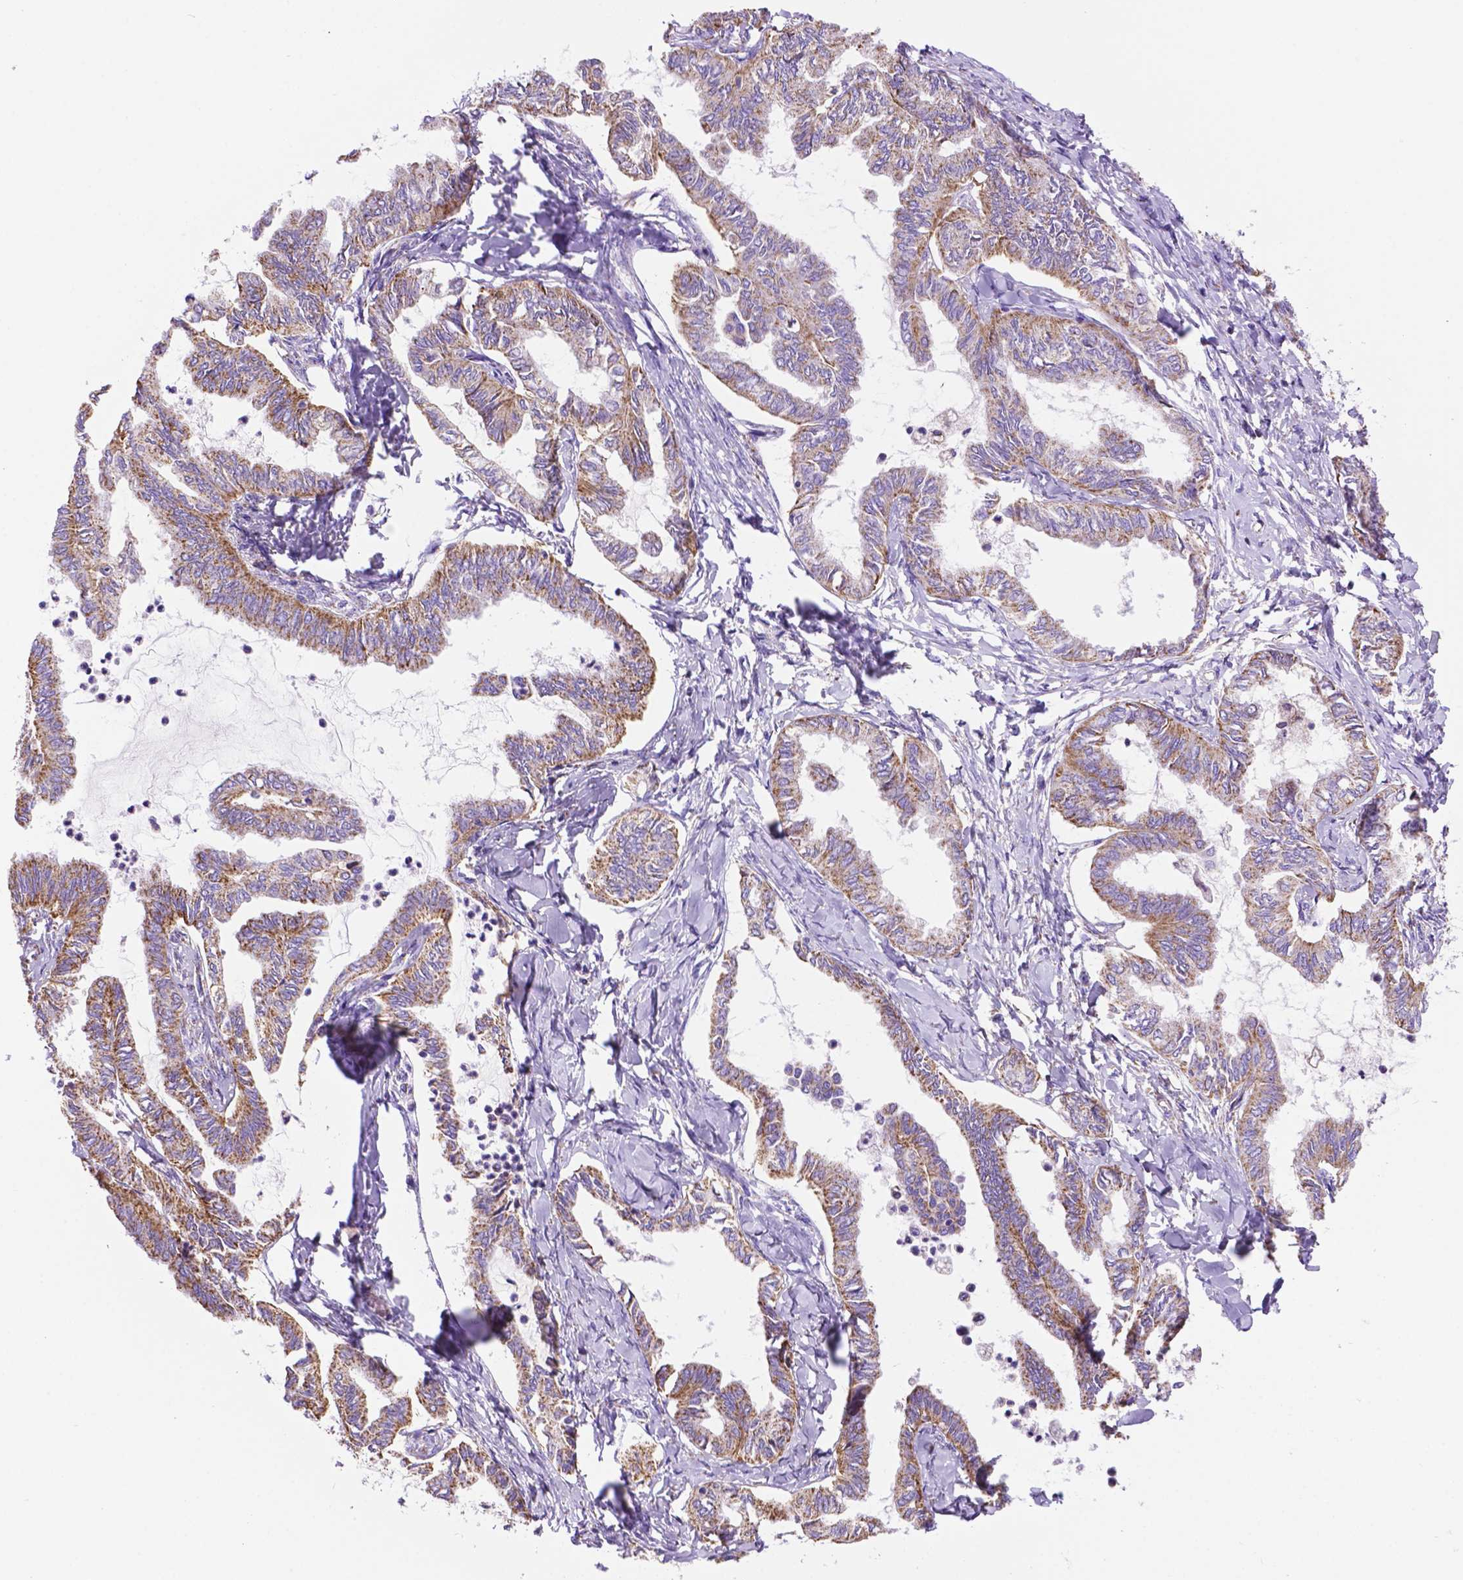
{"staining": {"intensity": "moderate", "quantity": ">75%", "location": "cytoplasmic/membranous"}, "tissue": "ovarian cancer", "cell_type": "Tumor cells", "image_type": "cancer", "snomed": [{"axis": "morphology", "description": "Carcinoma, endometroid"}, {"axis": "topography", "description": "Ovary"}], "caption": "Endometroid carcinoma (ovarian) stained with DAB (3,3'-diaminobenzidine) immunohistochemistry (IHC) shows medium levels of moderate cytoplasmic/membranous positivity in about >75% of tumor cells. Nuclei are stained in blue.", "gene": "GDPD5", "patient": {"sex": "female", "age": 70}}